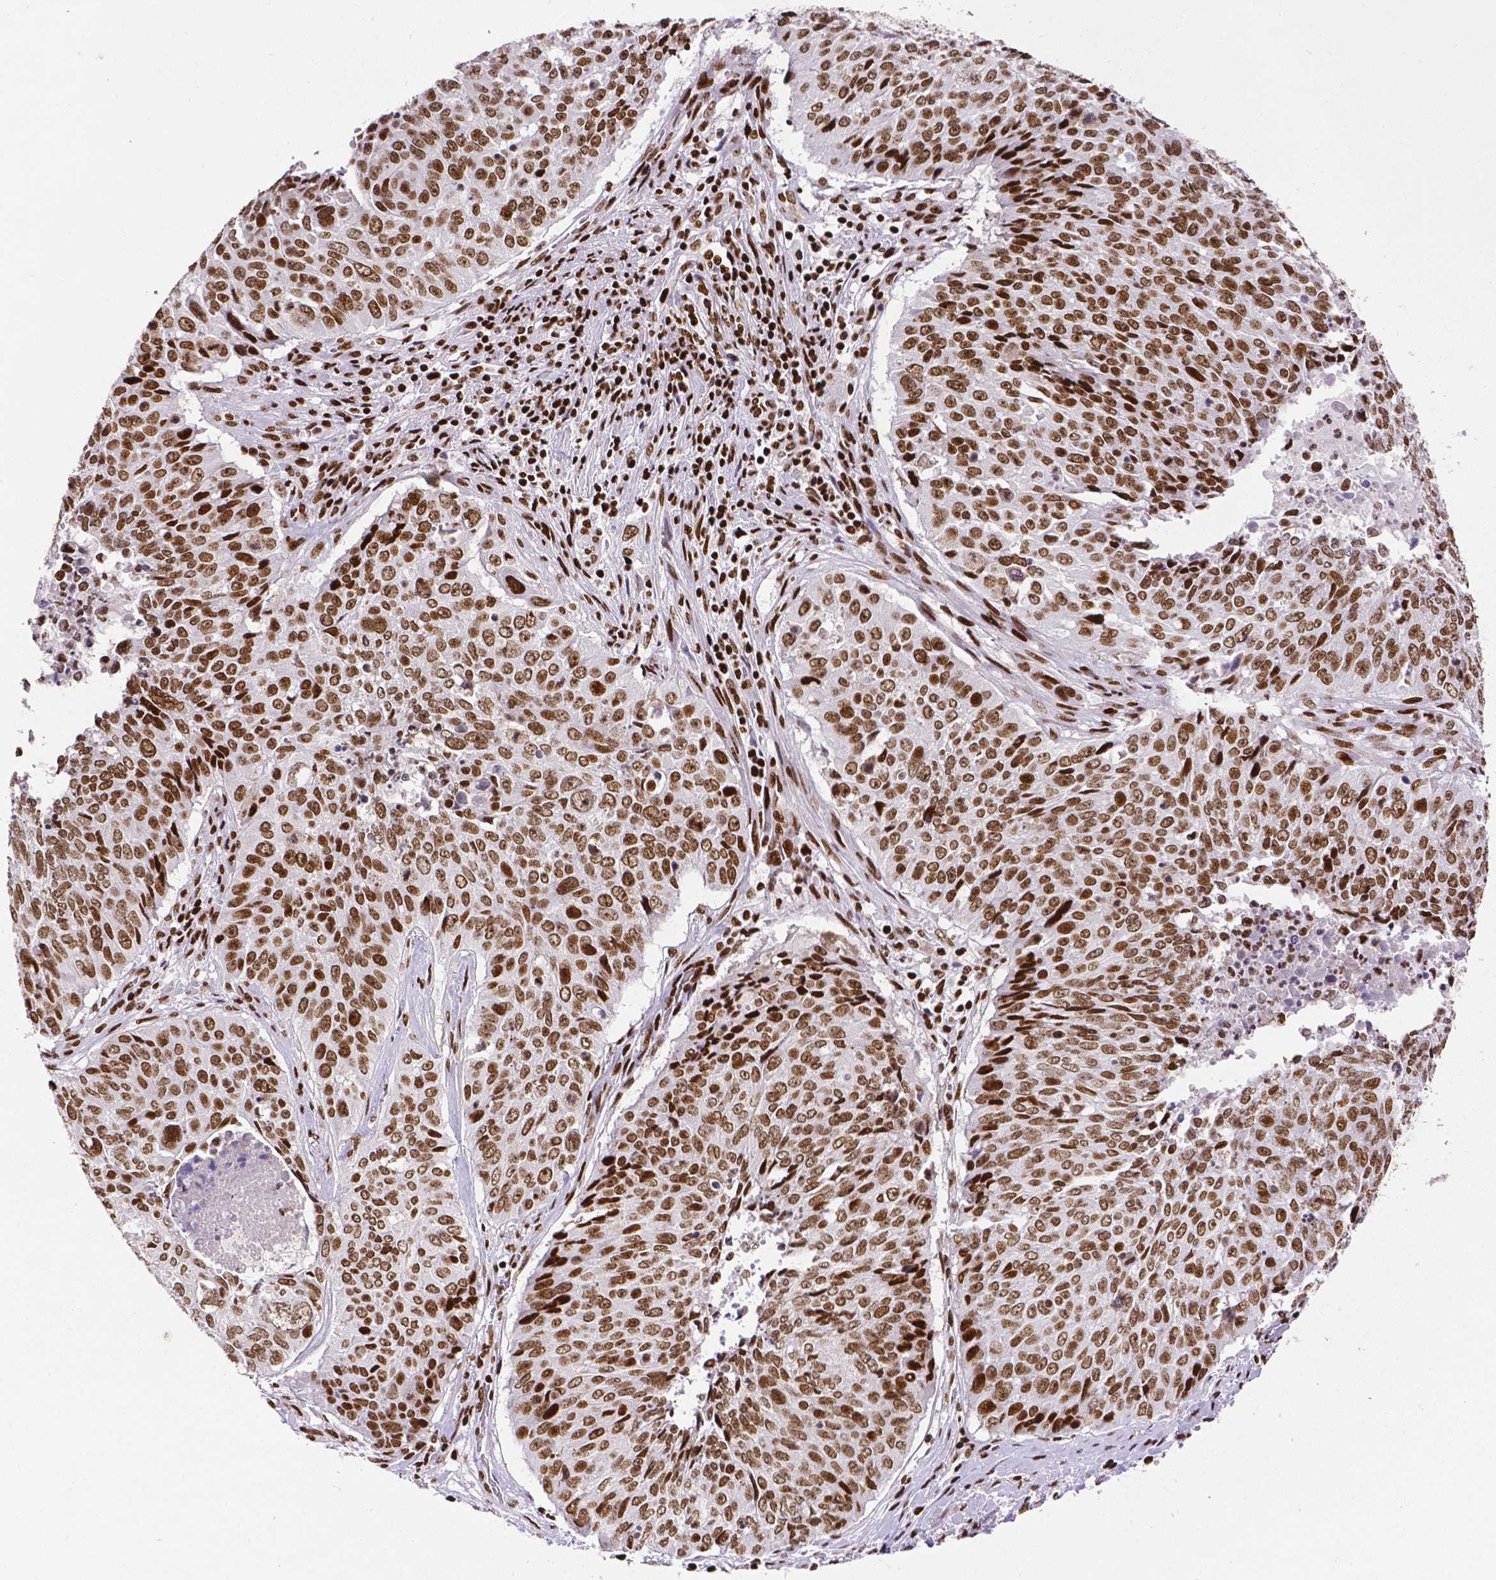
{"staining": {"intensity": "strong", "quantity": ">75%", "location": "nuclear"}, "tissue": "lung cancer", "cell_type": "Tumor cells", "image_type": "cancer", "snomed": [{"axis": "morphology", "description": "Normal tissue, NOS"}, {"axis": "morphology", "description": "Squamous cell carcinoma, NOS"}, {"axis": "topography", "description": "Bronchus"}, {"axis": "topography", "description": "Lung"}], "caption": "Protein staining exhibits strong nuclear positivity in about >75% of tumor cells in lung cancer. (DAB = brown stain, brightfield microscopy at high magnification).", "gene": "CTCF", "patient": {"sex": "male", "age": 64}}